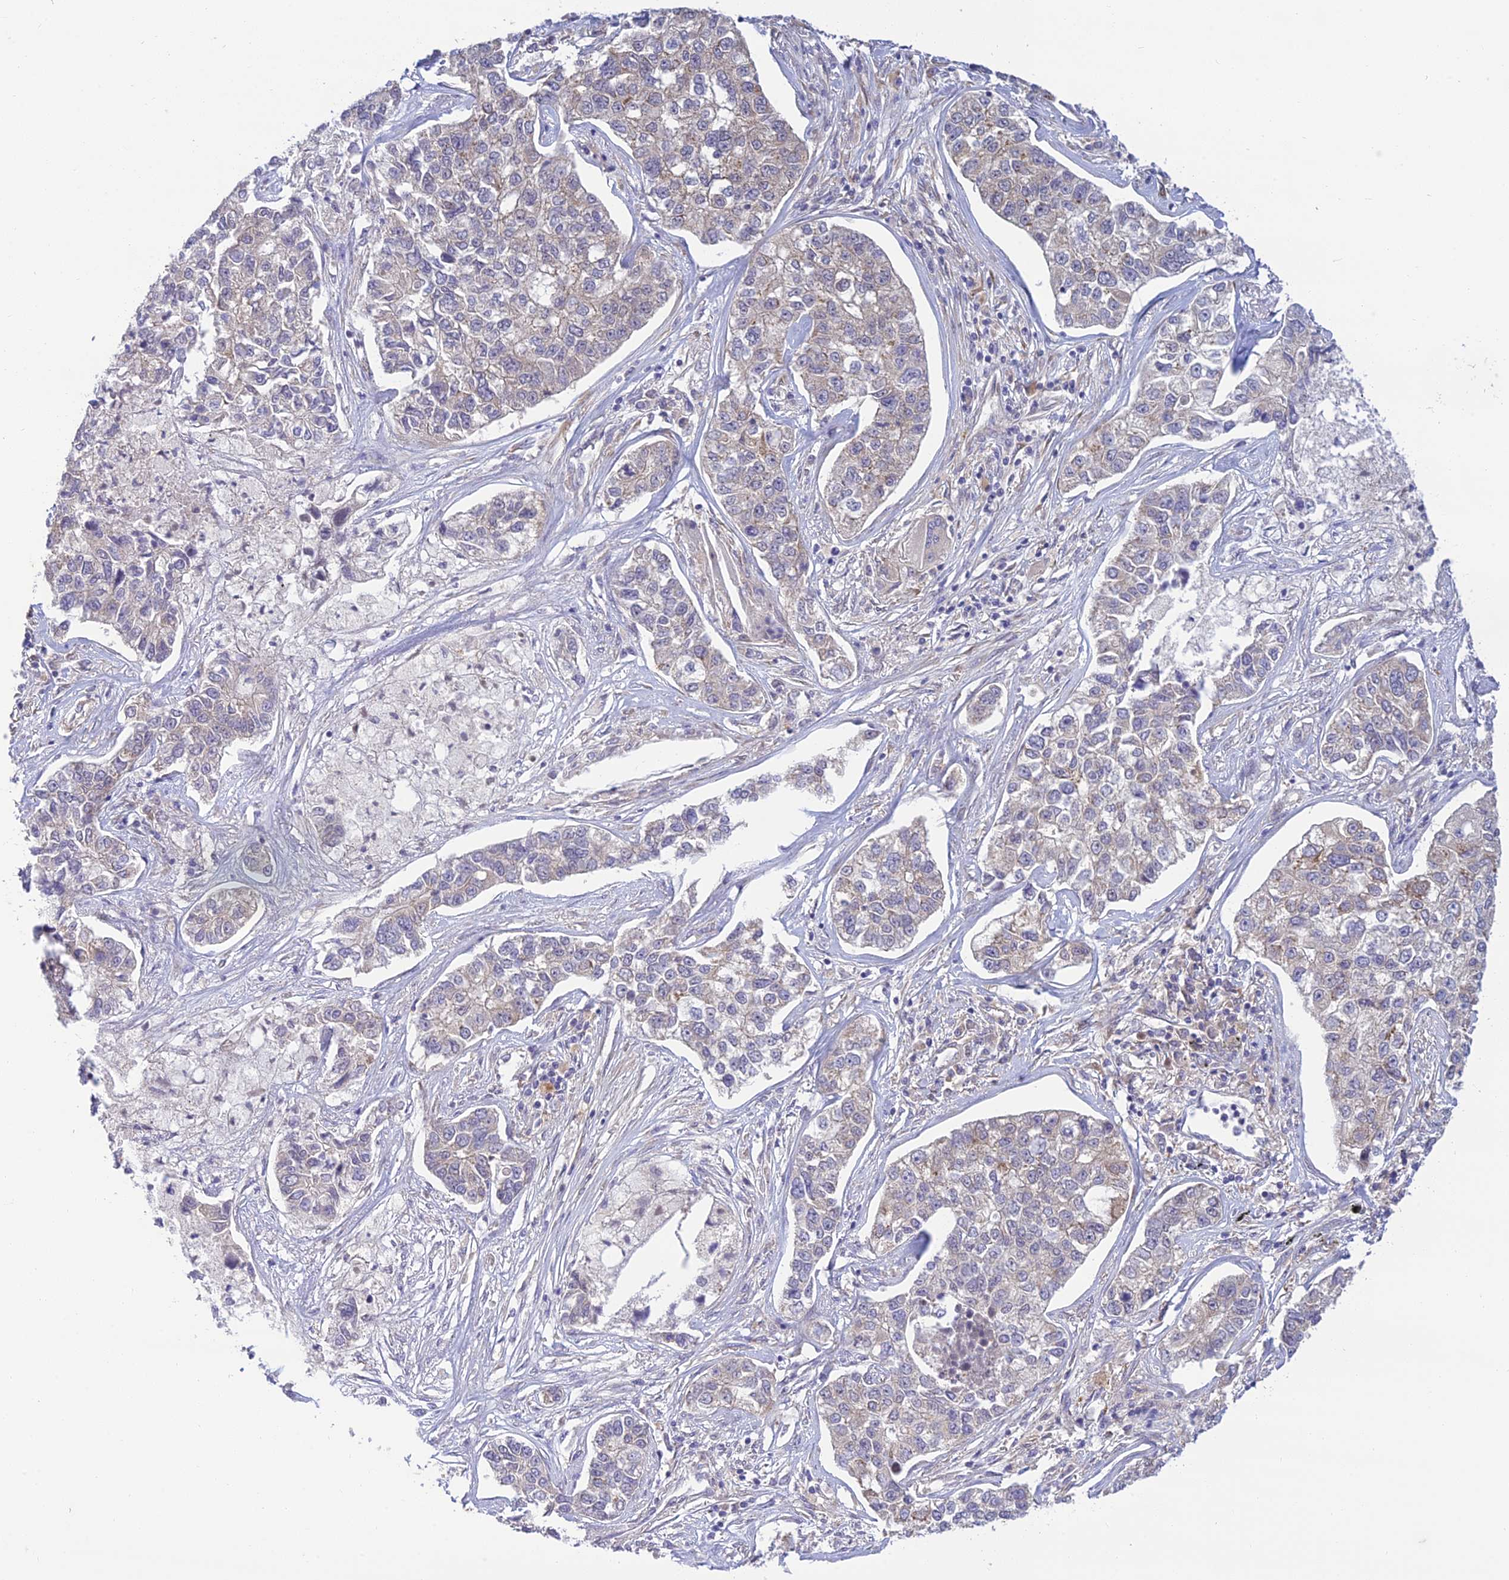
{"staining": {"intensity": "negative", "quantity": "none", "location": "none"}, "tissue": "lung cancer", "cell_type": "Tumor cells", "image_type": "cancer", "snomed": [{"axis": "morphology", "description": "Adenocarcinoma, NOS"}, {"axis": "topography", "description": "Lung"}], "caption": "High power microscopy histopathology image of an IHC photomicrograph of lung adenocarcinoma, revealing no significant positivity in tumor cells.", "gene": "SKIC8", "patient": {"sex": "male", "age": 49}}